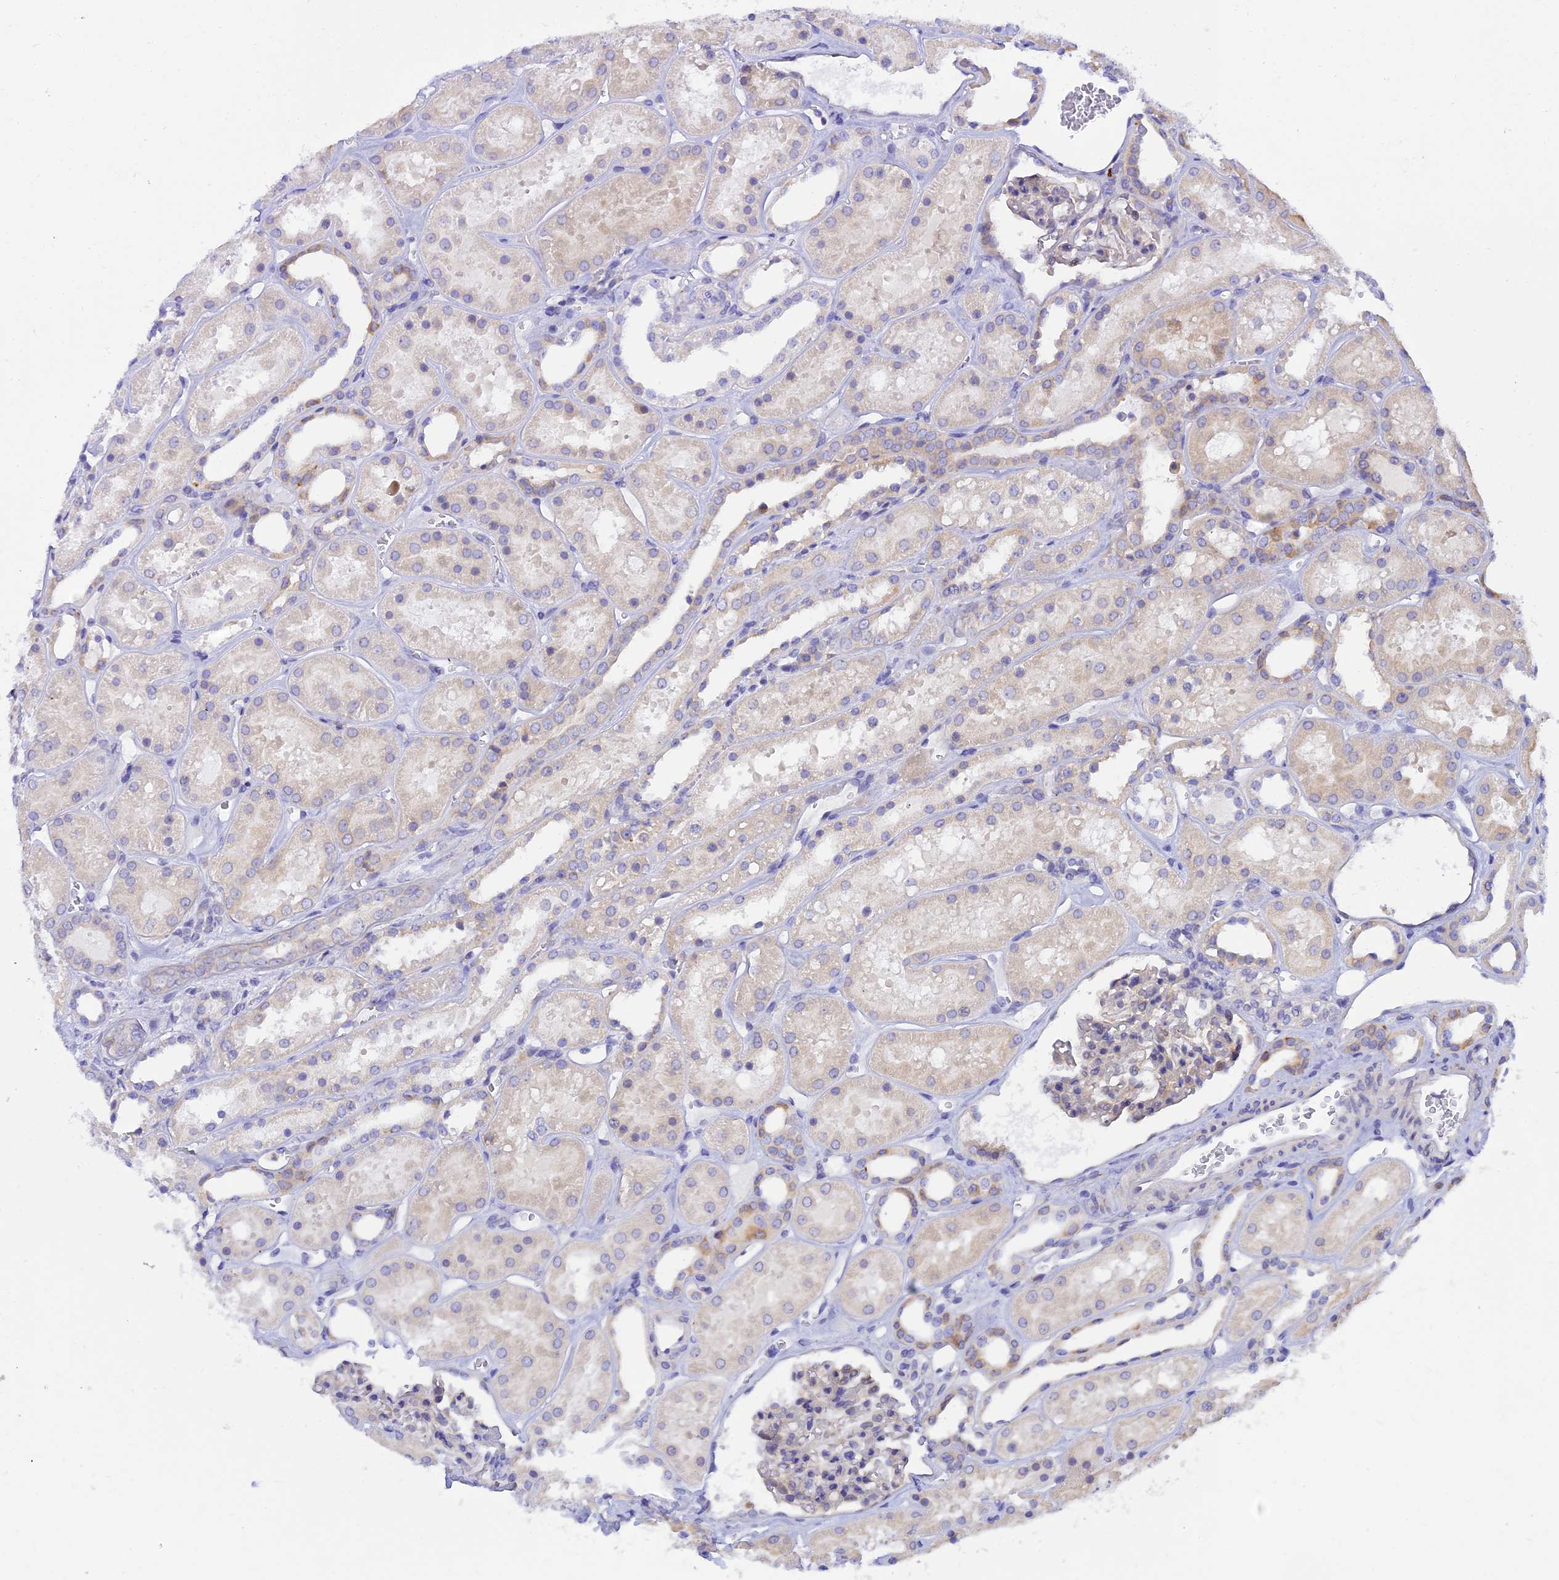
{"staining": {"intensity": "weak", "quantity": "<25%", "location": "cytoplasmic/membranous"}, "tissue": "kidney", "cell_type": "Cells in glomeruli", "image_type": "normal", "snomed": [{"axis": "morphology", "description": "Normal tissue, NOS"}, {"axis": "topography", "description": "Kidney"}], "caption": "An immunohistochemistry (IHC) micrograph of normal kidney is shown. There is no staining in cells in glomeruli of kidney.", "gene": "ARL8A", "patient": {"sex": "female", "age": 41}}